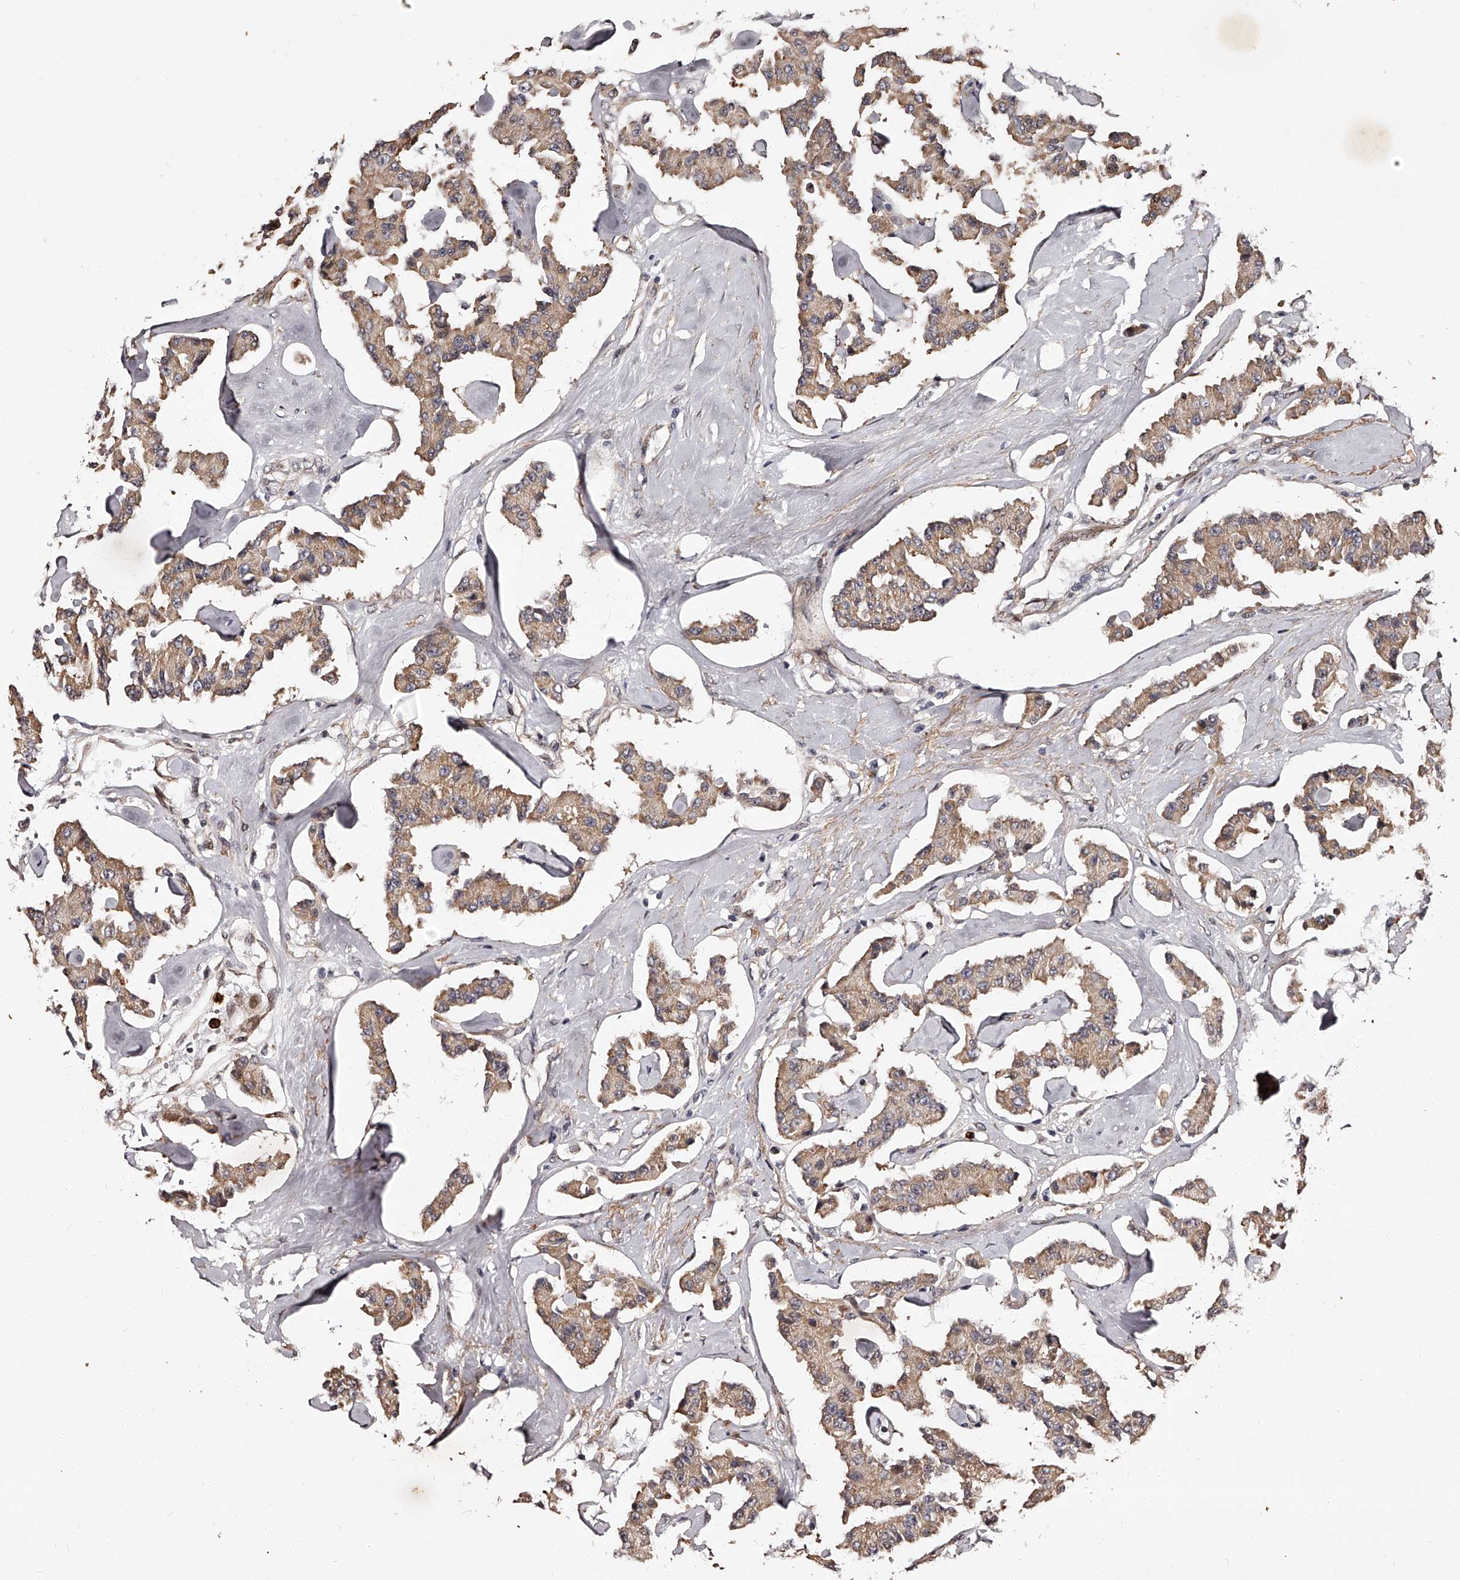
{"staining": {"intensity": "moderate", "quantity": ">75%", "location": "cytoplasmic/membranous"}, "tissue": "carcinoid", "cell_type": "Tumor cells", "image_type": "cancer", "snomed": [{"axis": "morphology", "description": "Carcinoid, malignant, NOS"}, {"axis": "topography", "description": "Pancreas"}], "caption": "High-power microscopy captured an IHC histopathology image of carcinoid, revealing moderate cytoplasmic/membranous positivity in approximately >75% of tumor cells.", "gene": "RSC1A1", "patient": {"sex": "male", "age": 41}}